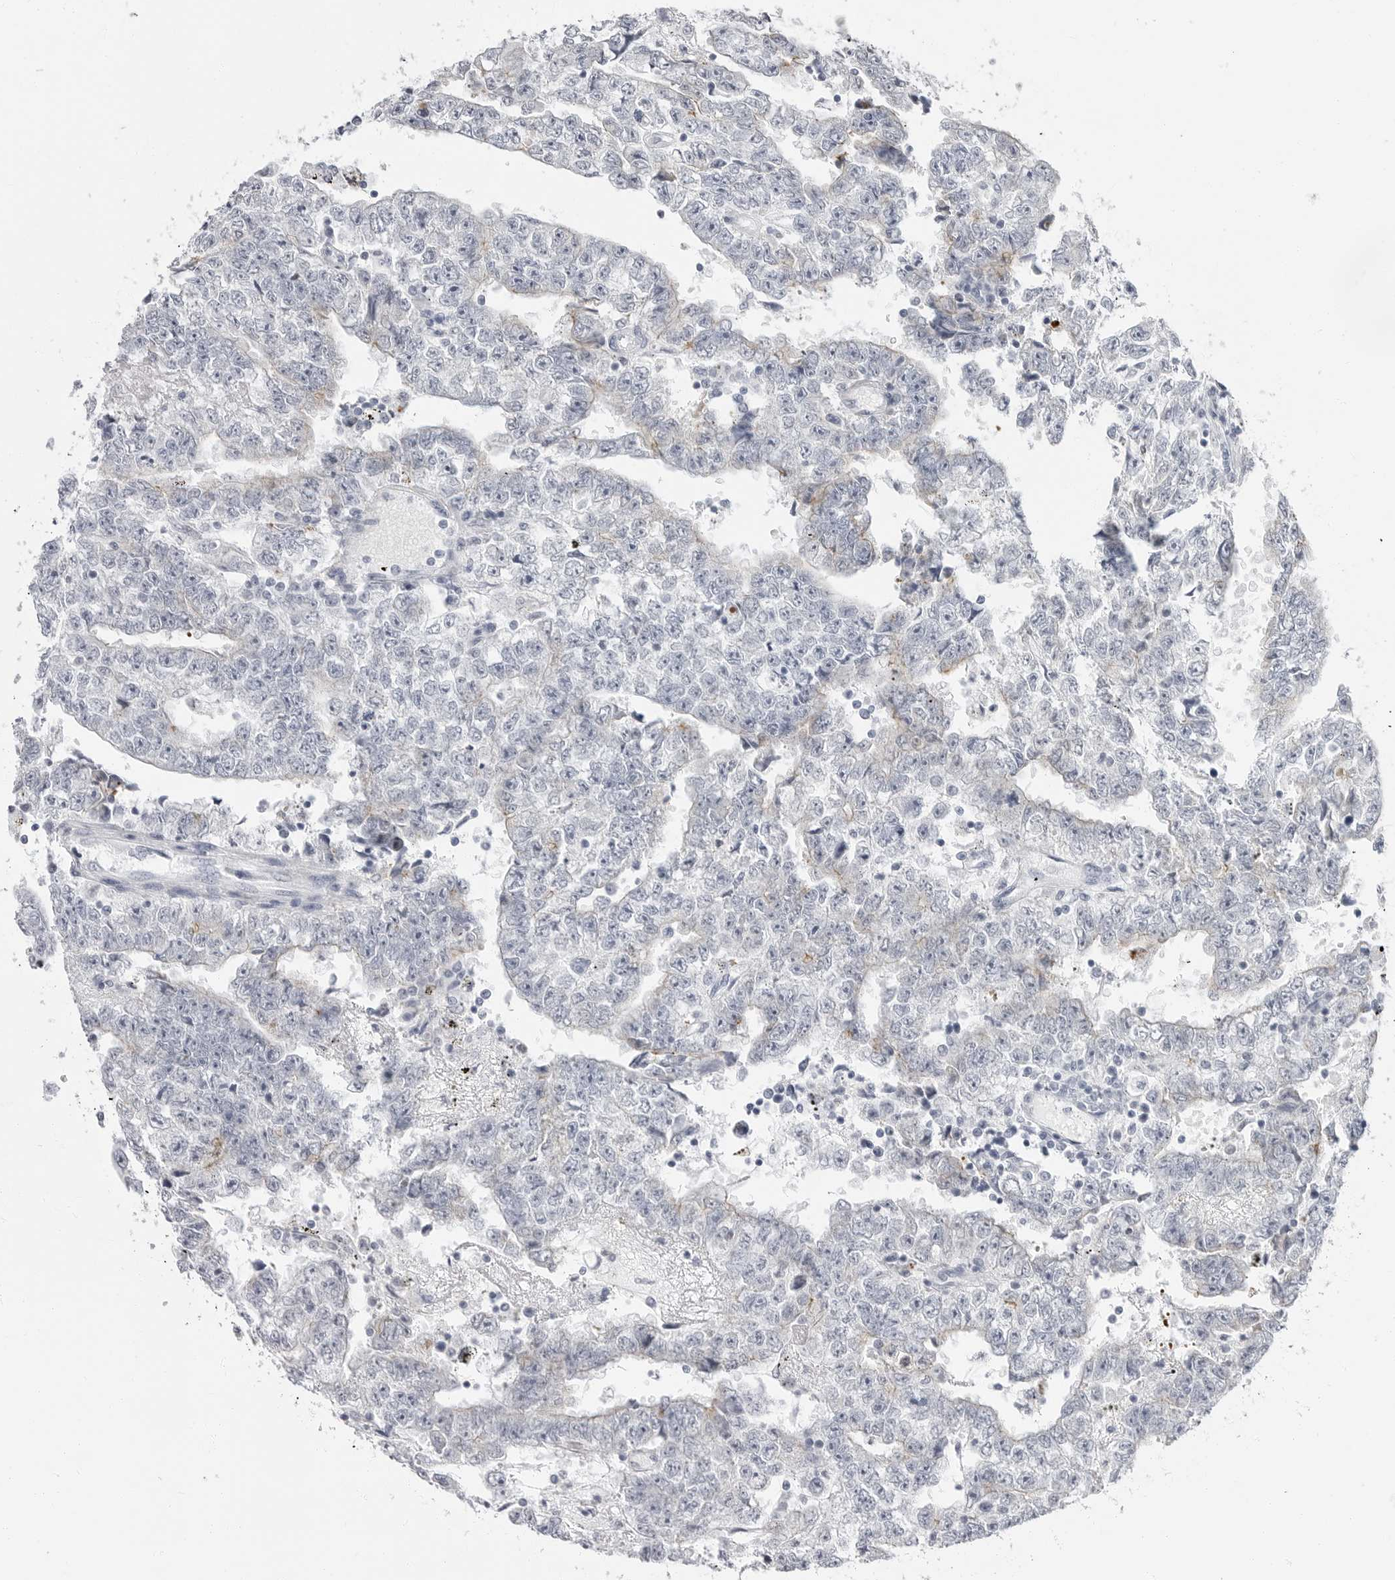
{"staining": {"intensity": "negative", "quantity": "none", "location": "none"}, "tissue": "testis cancer", "cell_type": "Tumor cells", "image_type": "cancer", "snomed": [{"axis": "morphology", "description": "Carcinoma, Embryonal, NOS"}, {"axis": "topography", "description": "Testis"}], "caption": "This is a histopathology image of immunohistochemistry staining of testis embryonal carcinoma, which shows no positivity in tumor cells. The staining was performed using DAB (3,3'-diaminobenzidine) to visualize the protein expression in brown, while the nuclei were stained in blue with hematoxylin (Magnification: 20x).", "gene": "ERICH3", "patient": {"sex": "male", "age": 25}}